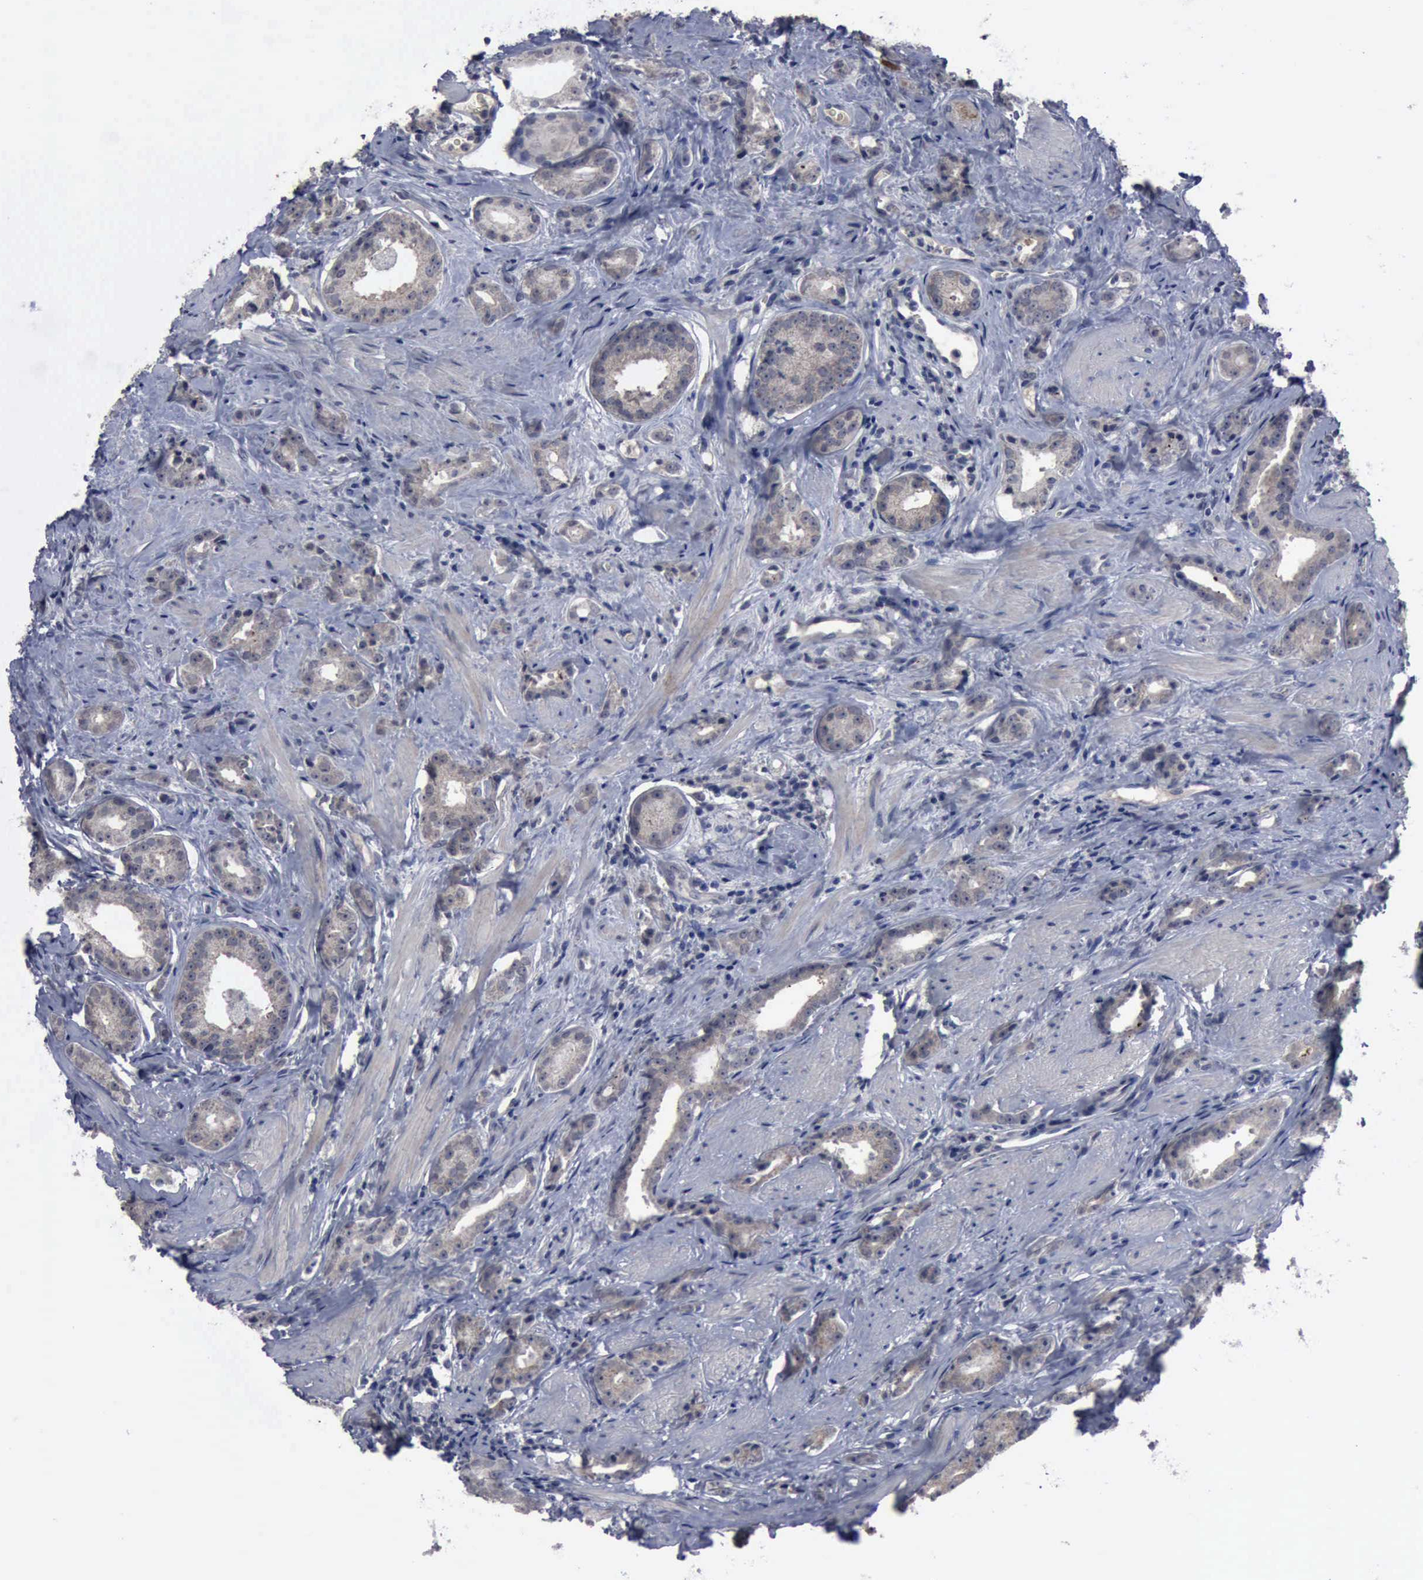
{"staining": {"intensity": "weak", "quantity": ">75%", "location": "cytoplasmic/membranous"}, "tissue": "prostate cancer", "cell_type": "Tumor cells", "image_type": "cancer", "snomed": [{"axis": "morphology", "description": "Adenocarcinoma, Medium grade"}, {"axis": "topography", "description": "Prostate"}], "caption": "Protein staining of prostate cancer tissue displays weak cytoplasmic/membranous staining in about >75% of tumor cells.", "gene": "MYO18B", "patient": {"sex": "male", "age": 53}}